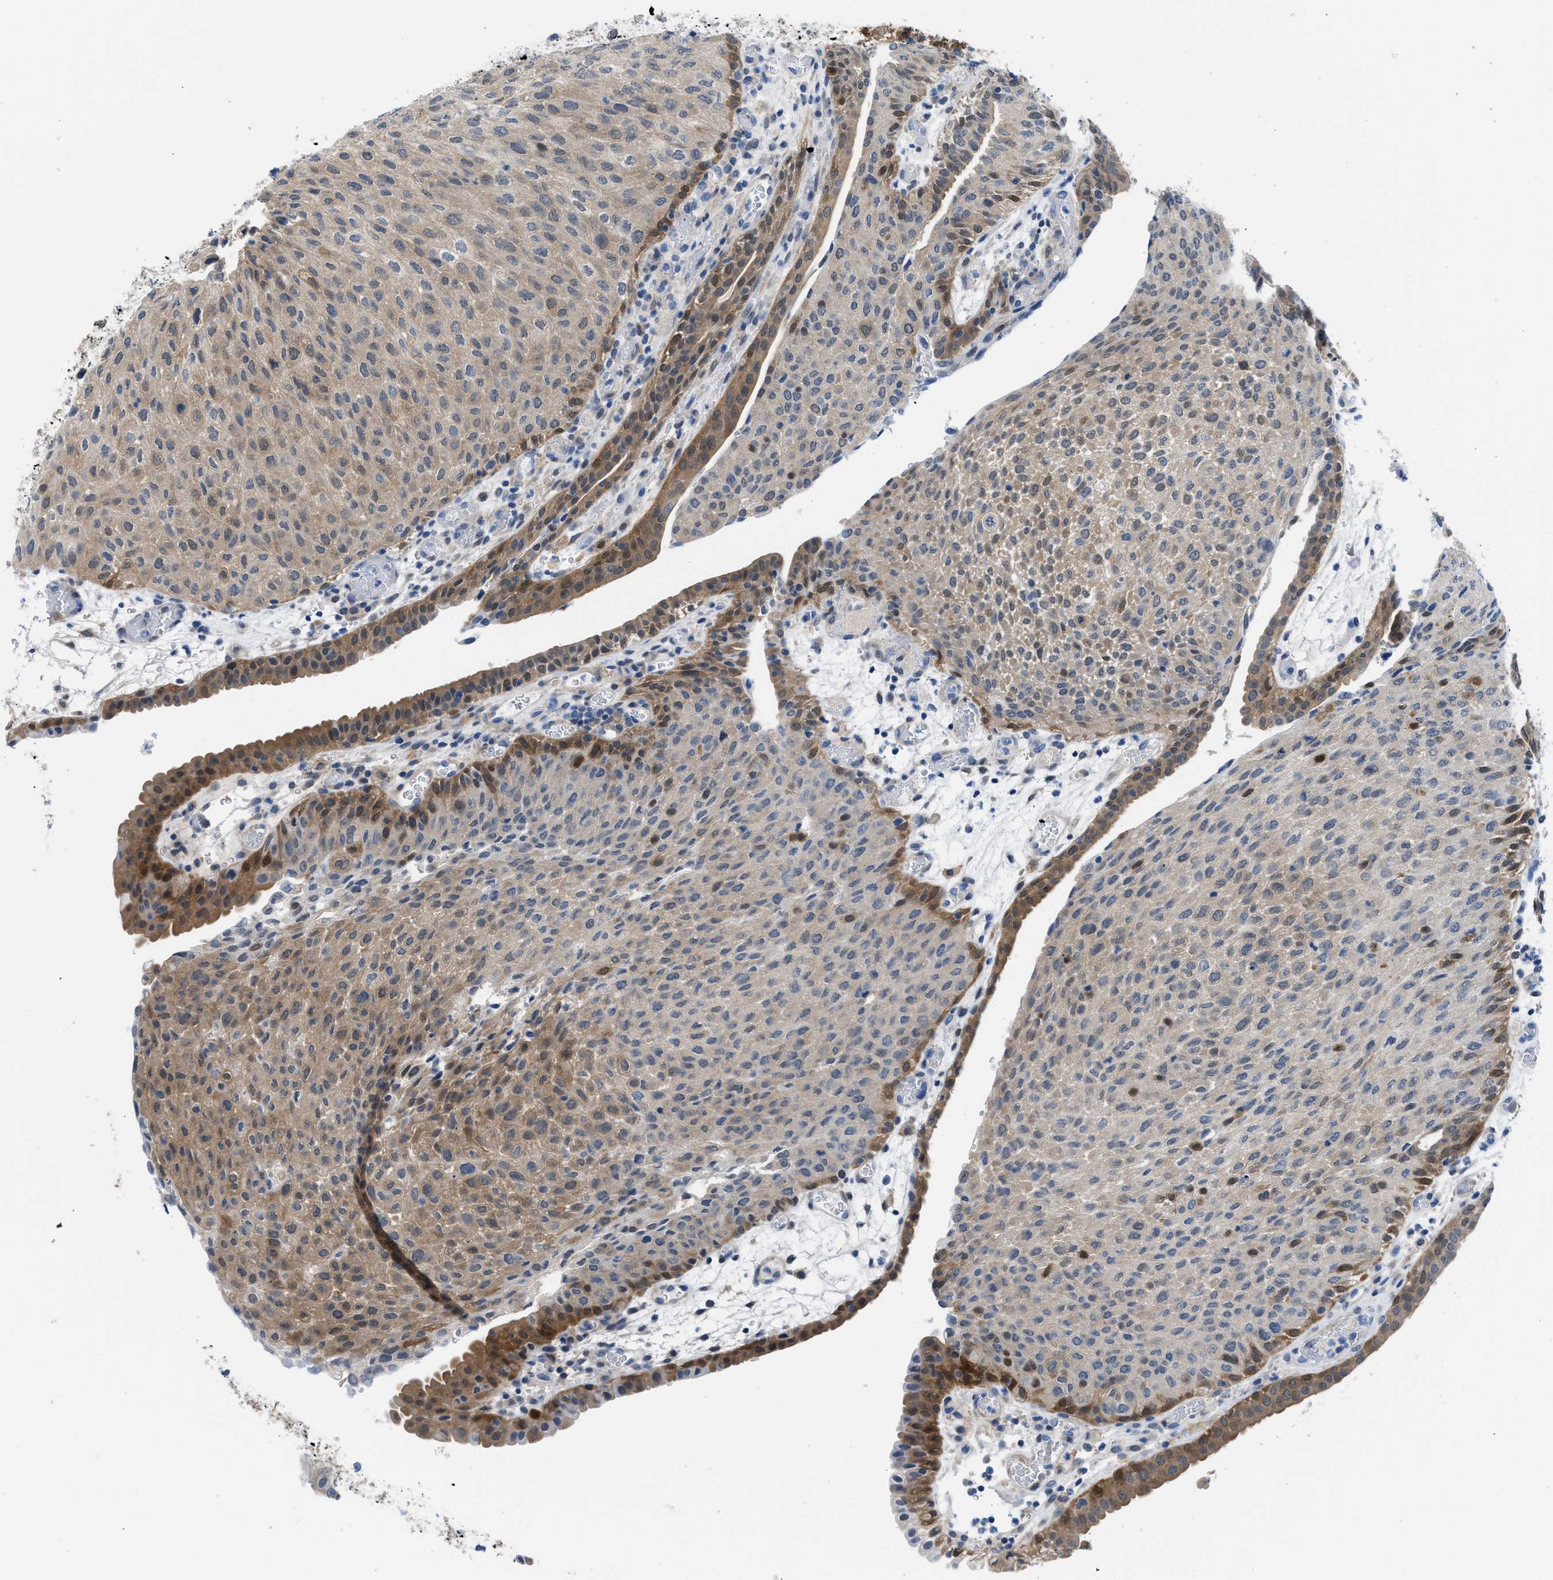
{"staining": {"intensity": "moderate", "quantity": "<25%", "location": "cytoplasmic/membranous"}, "tissue": "urothelial cancer", "cell_type": "Tumor cells", "image_type": "cancer", "snomed": [{"axis": "morphology", "description": "Urothelial carcinoma, Low grade"}, {"axis": "morphology", "description": "Urothelial carcinoma, High grade"}, {"axis": "topography", "description": "Urinary bladder"}], "caption": "This histopathology image displays urothelial cancer stained with IHC to label a protein in brown. The cytoplasmic/membranous of tumor cells show moderate positivity for the protein. Nuclei are counter-stained blue.", "gene": "CBR1", "patient": {"sex": "male", "age": 35}}